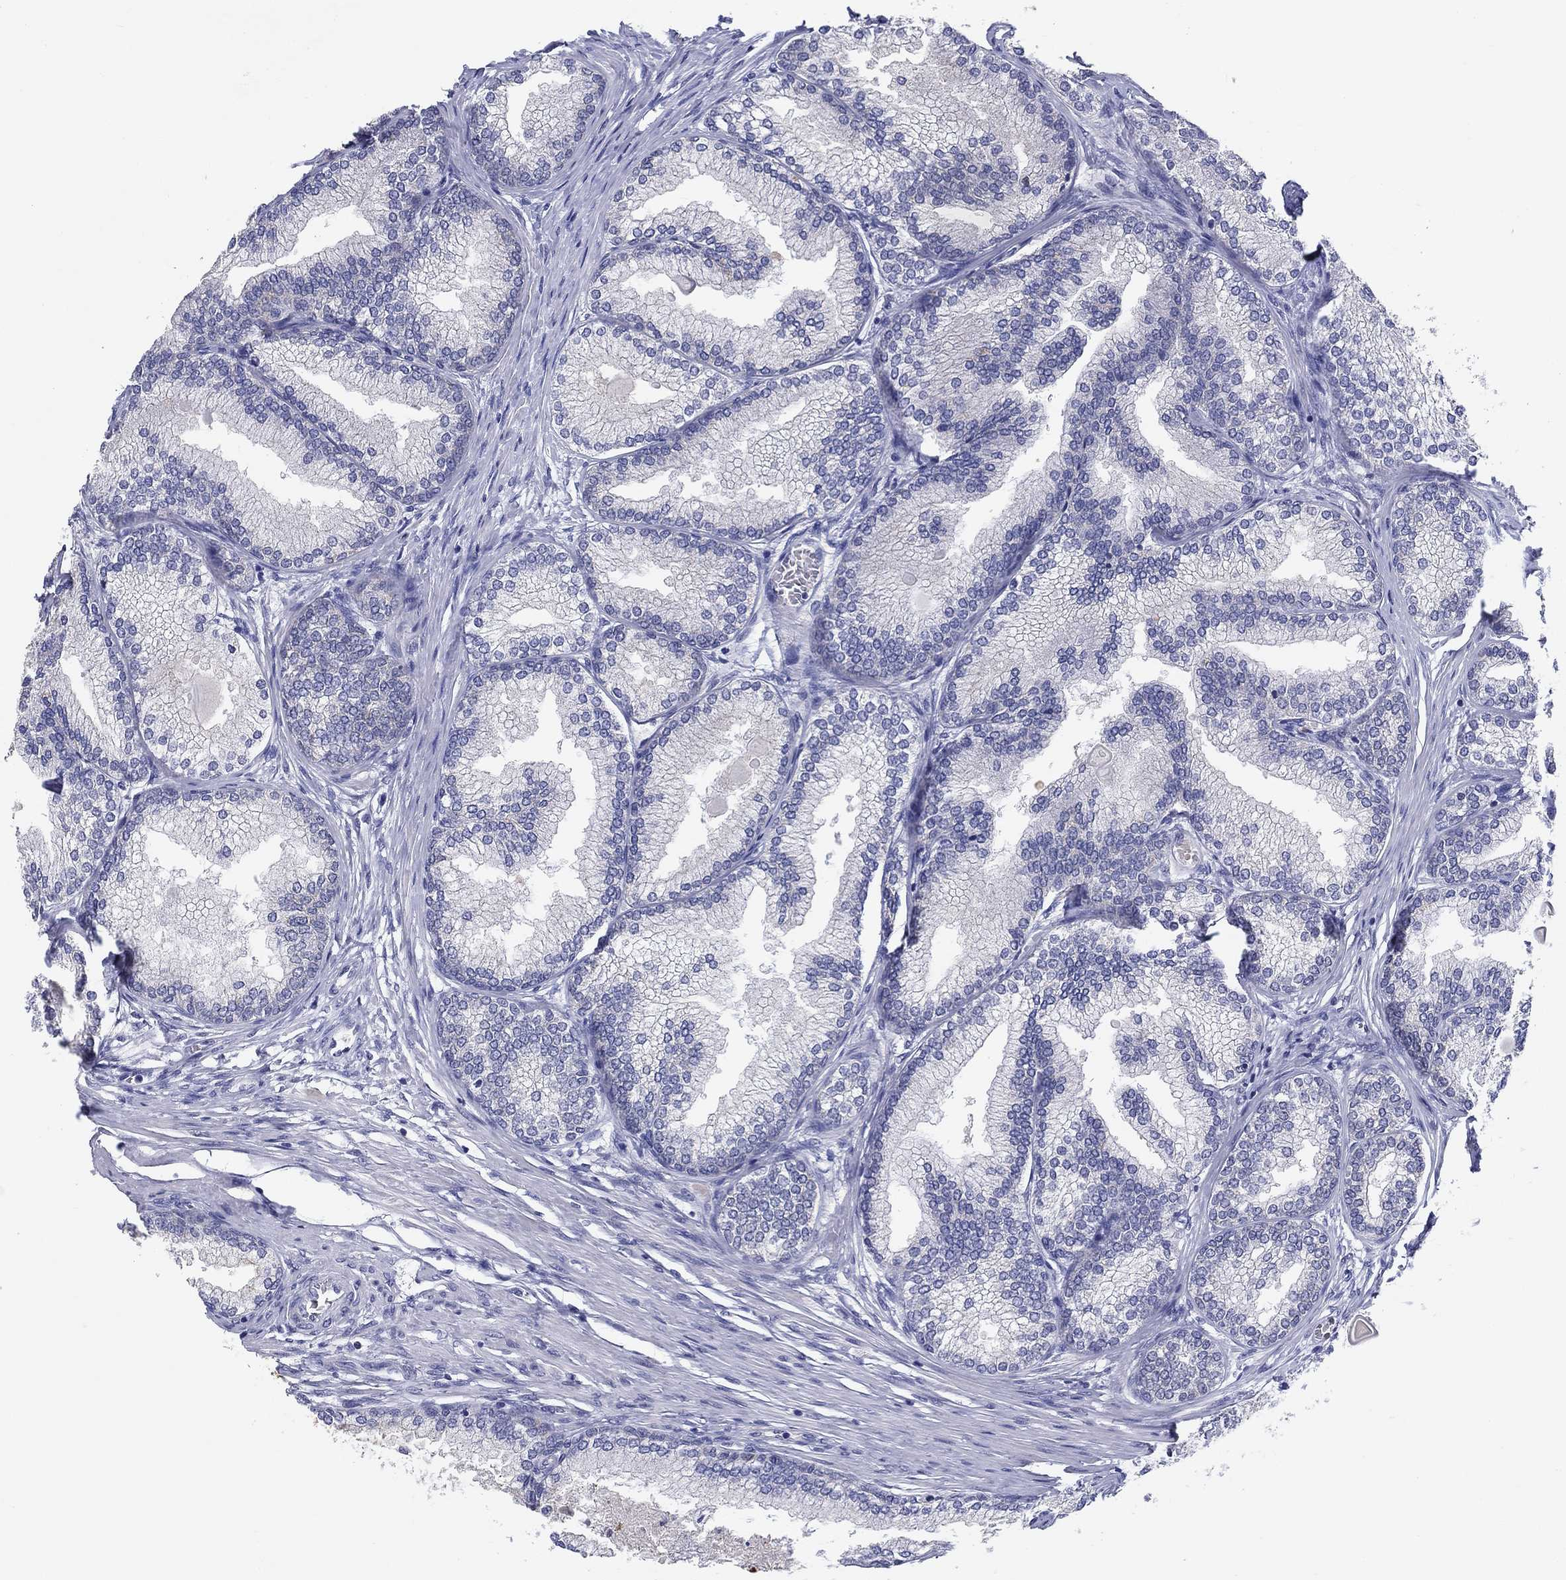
{"staining": {"intensity": "negative", "quantity": "none", "location": "none"}, "tissue": "prostate", "cell_type": "Glandular cells", "image_type": "normal", "snomed": [{"axis": "morphology", "description": "Normal tissue, NOS"}, {"axis": "topography", "description": "Prostate"}], "caption": "Glandular cells show no significant expression in benign prostate. The staining was performed using DAB to visualize the protein expression in brown, while the nuclei were stained in blue with hematoxylin (Magnification: 20x).", "gene": "ERMP1", "patient": {"sex": "male", "age": 72}}